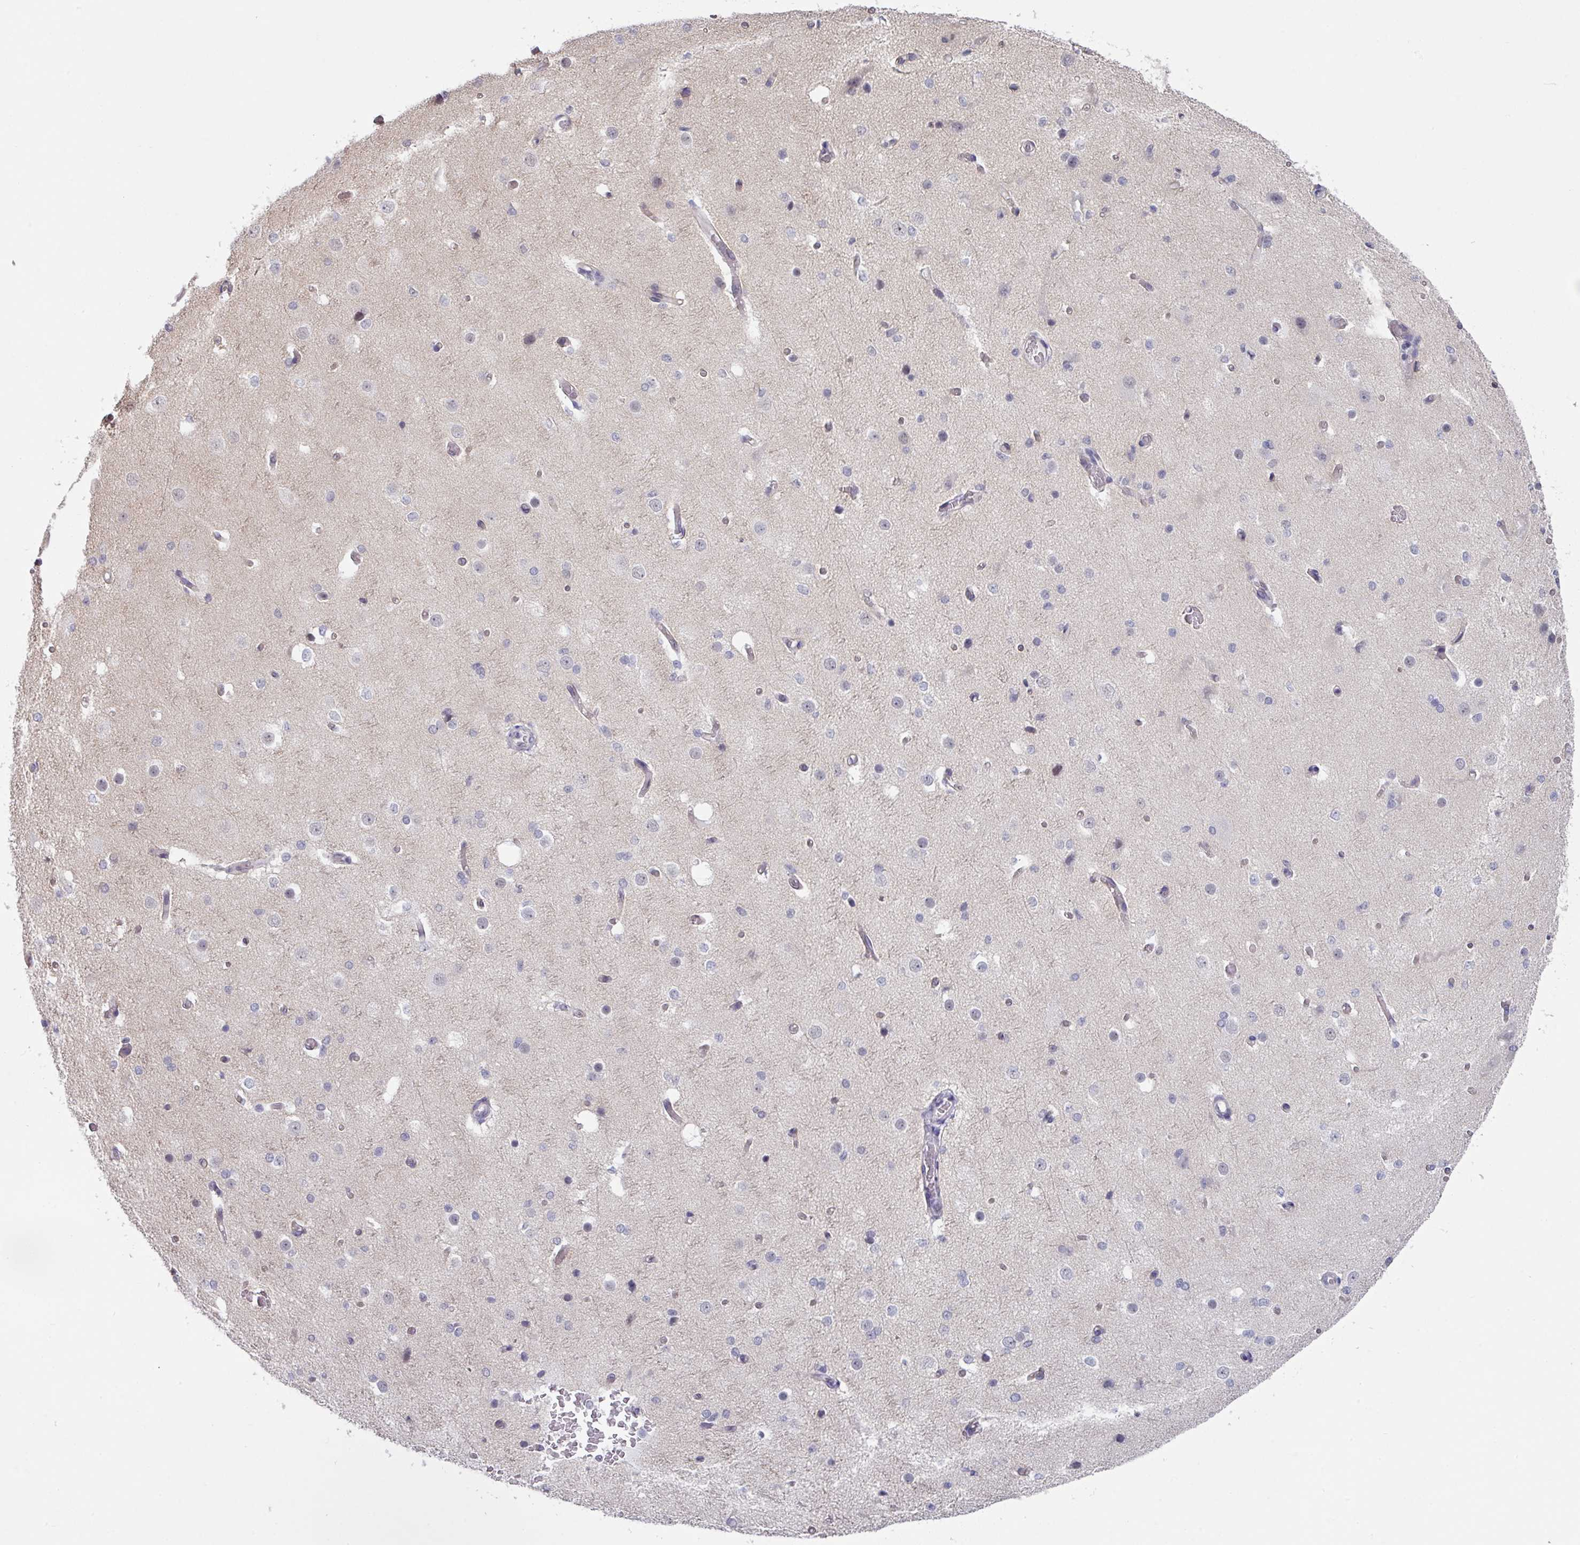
{"staining": {"intensity": "negative", "quantity": "none", "location": "none"}, "tissue": "cerebral cortex", "cell_type": "Endothelial cells", "image_type": "normal", "snomed": [{"axis": "morphology", "description": "Normal tissue, NOS"}, {"axis": "morphology", "description": "Inflammation, NOS"}, {"axis": "topography", "description": "Cerebral cortex"}], "caption": "Cerebral cortex was stained to show a protein in brown. There is no significant positivity in endothelial cells. (Brightfield microscopy of DAB (3,3'-diaminobenzidine) IHC at high magnification).", "gene": "TMED5", "patient": {"sex": "male", "age": 6}}